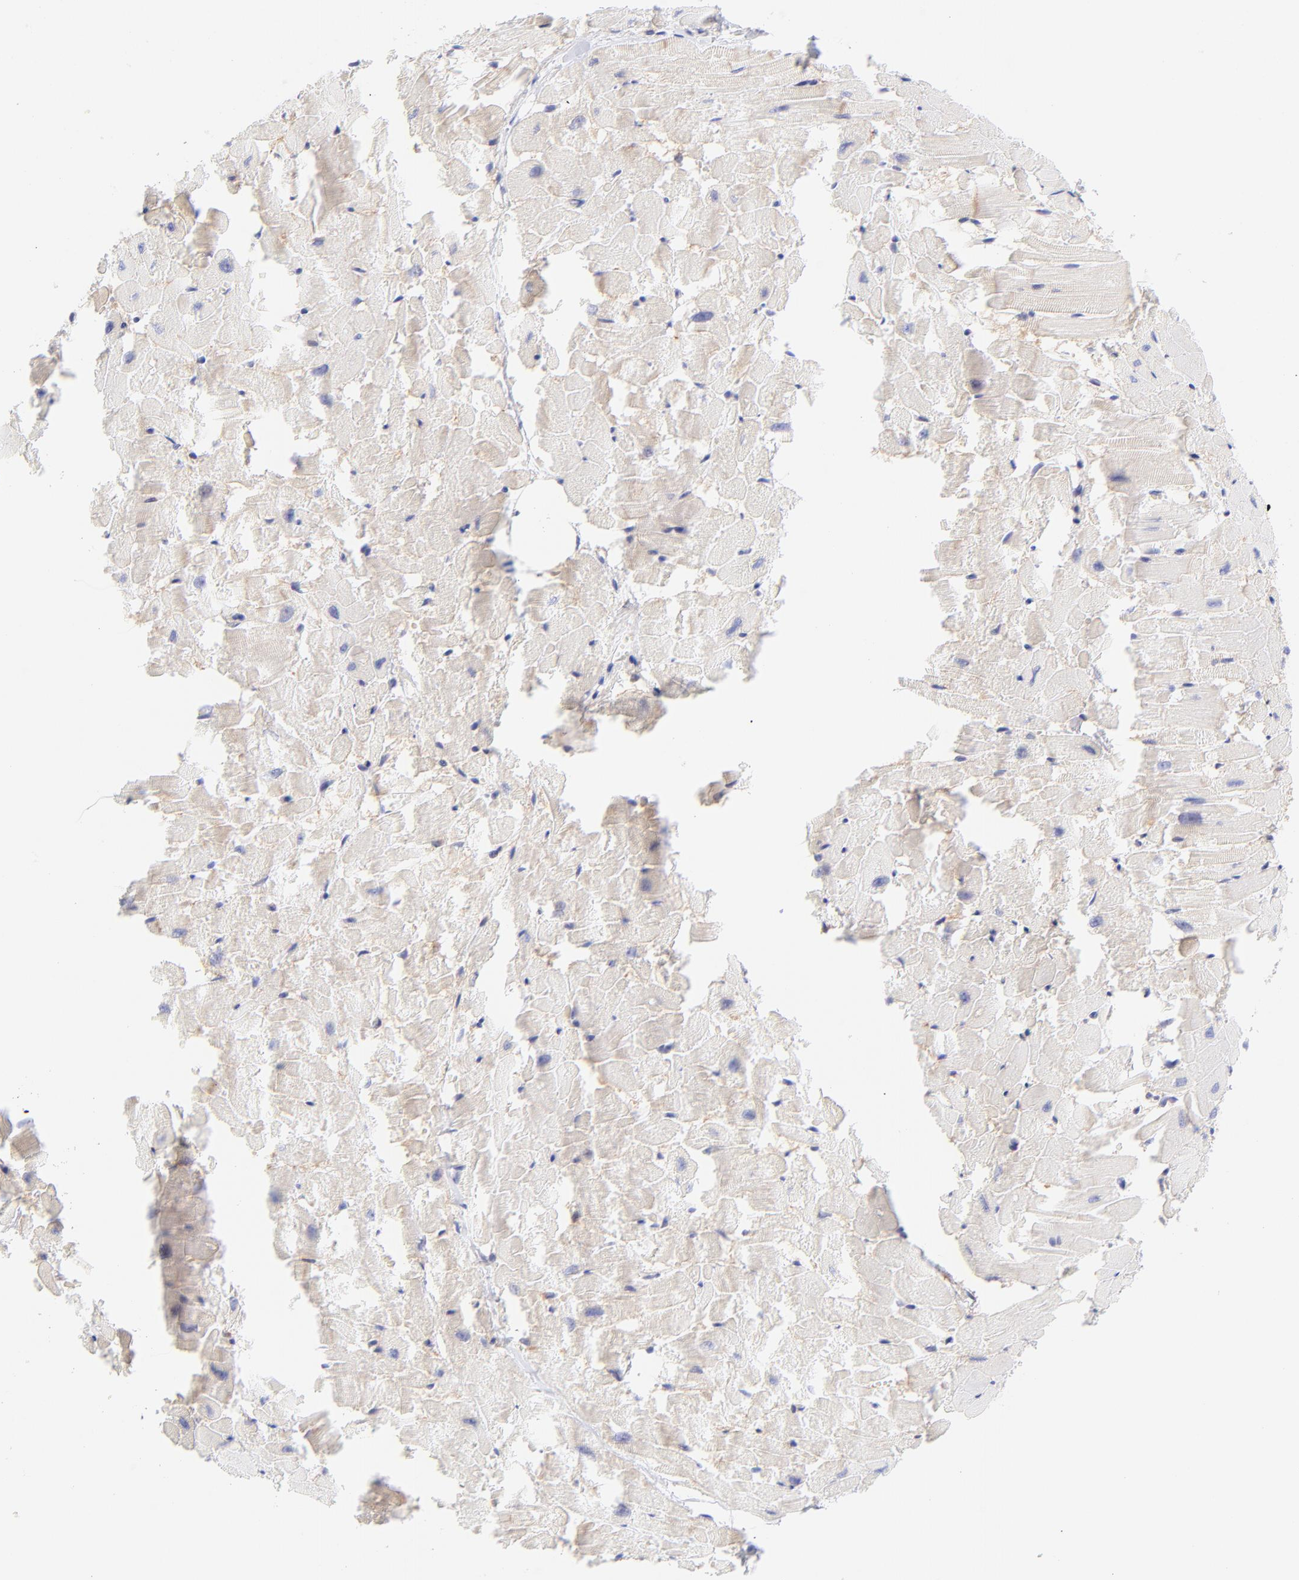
{"staining": {"intensity": "negative", "quantity": "none", "location": "none"}, "tissue": "heart muscle", "cell_type": "Cardiomyocytes", "image_type": "normal", "snomed": [{"axis": "morphology", "description": "Normal tissue, NOS"}, {"axis": "topography", "description": "Heart"}], "caption": "This is an IHC histopathology image of unremarkable heart muscle. There is no positivity in cardiomyocytes.", "gene": "PBDC1", "patient": {"sex": "female", "age": 19}}